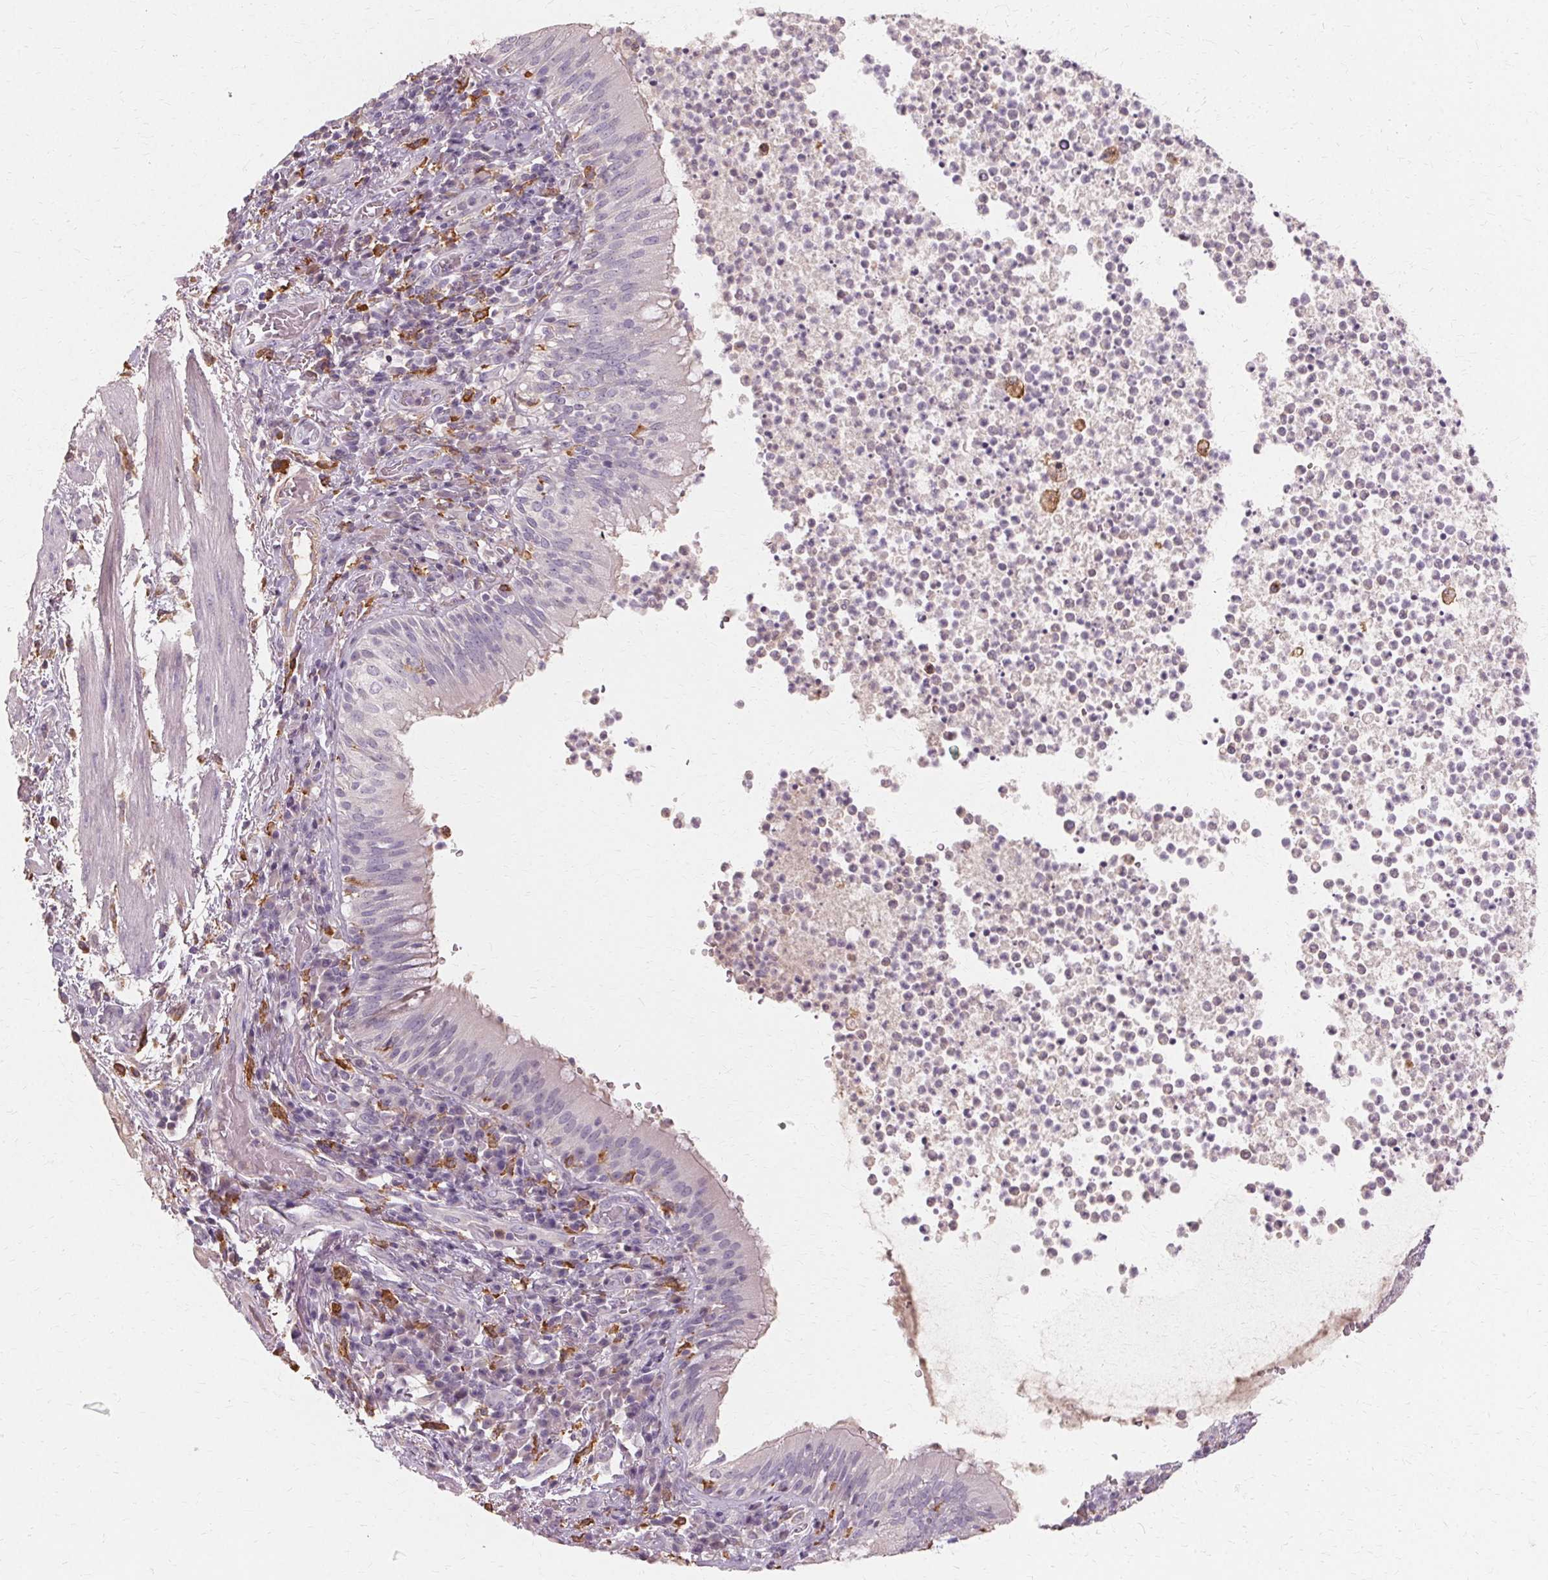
{"staining": {"intensity": "negative", "quantity": "none", "location": "none"}, "tissue": "bronchus", "cell_type": "Respiratory epithelial cells", "image_type": "normal", "snomed": [{"axis": "morphology", "description": "Normal tissue, NOS"}, {"axis": "topography", "description": "Lymph node"}, {"axis": "topography", "description": "Bronchus"}], "caption": "The photomicrograph demonstrates no staining of respiratory epithelial cells in unremarkable bronchus.", "gene": "IFNGR1", "patient": {"sex": "male", "age": 56}}